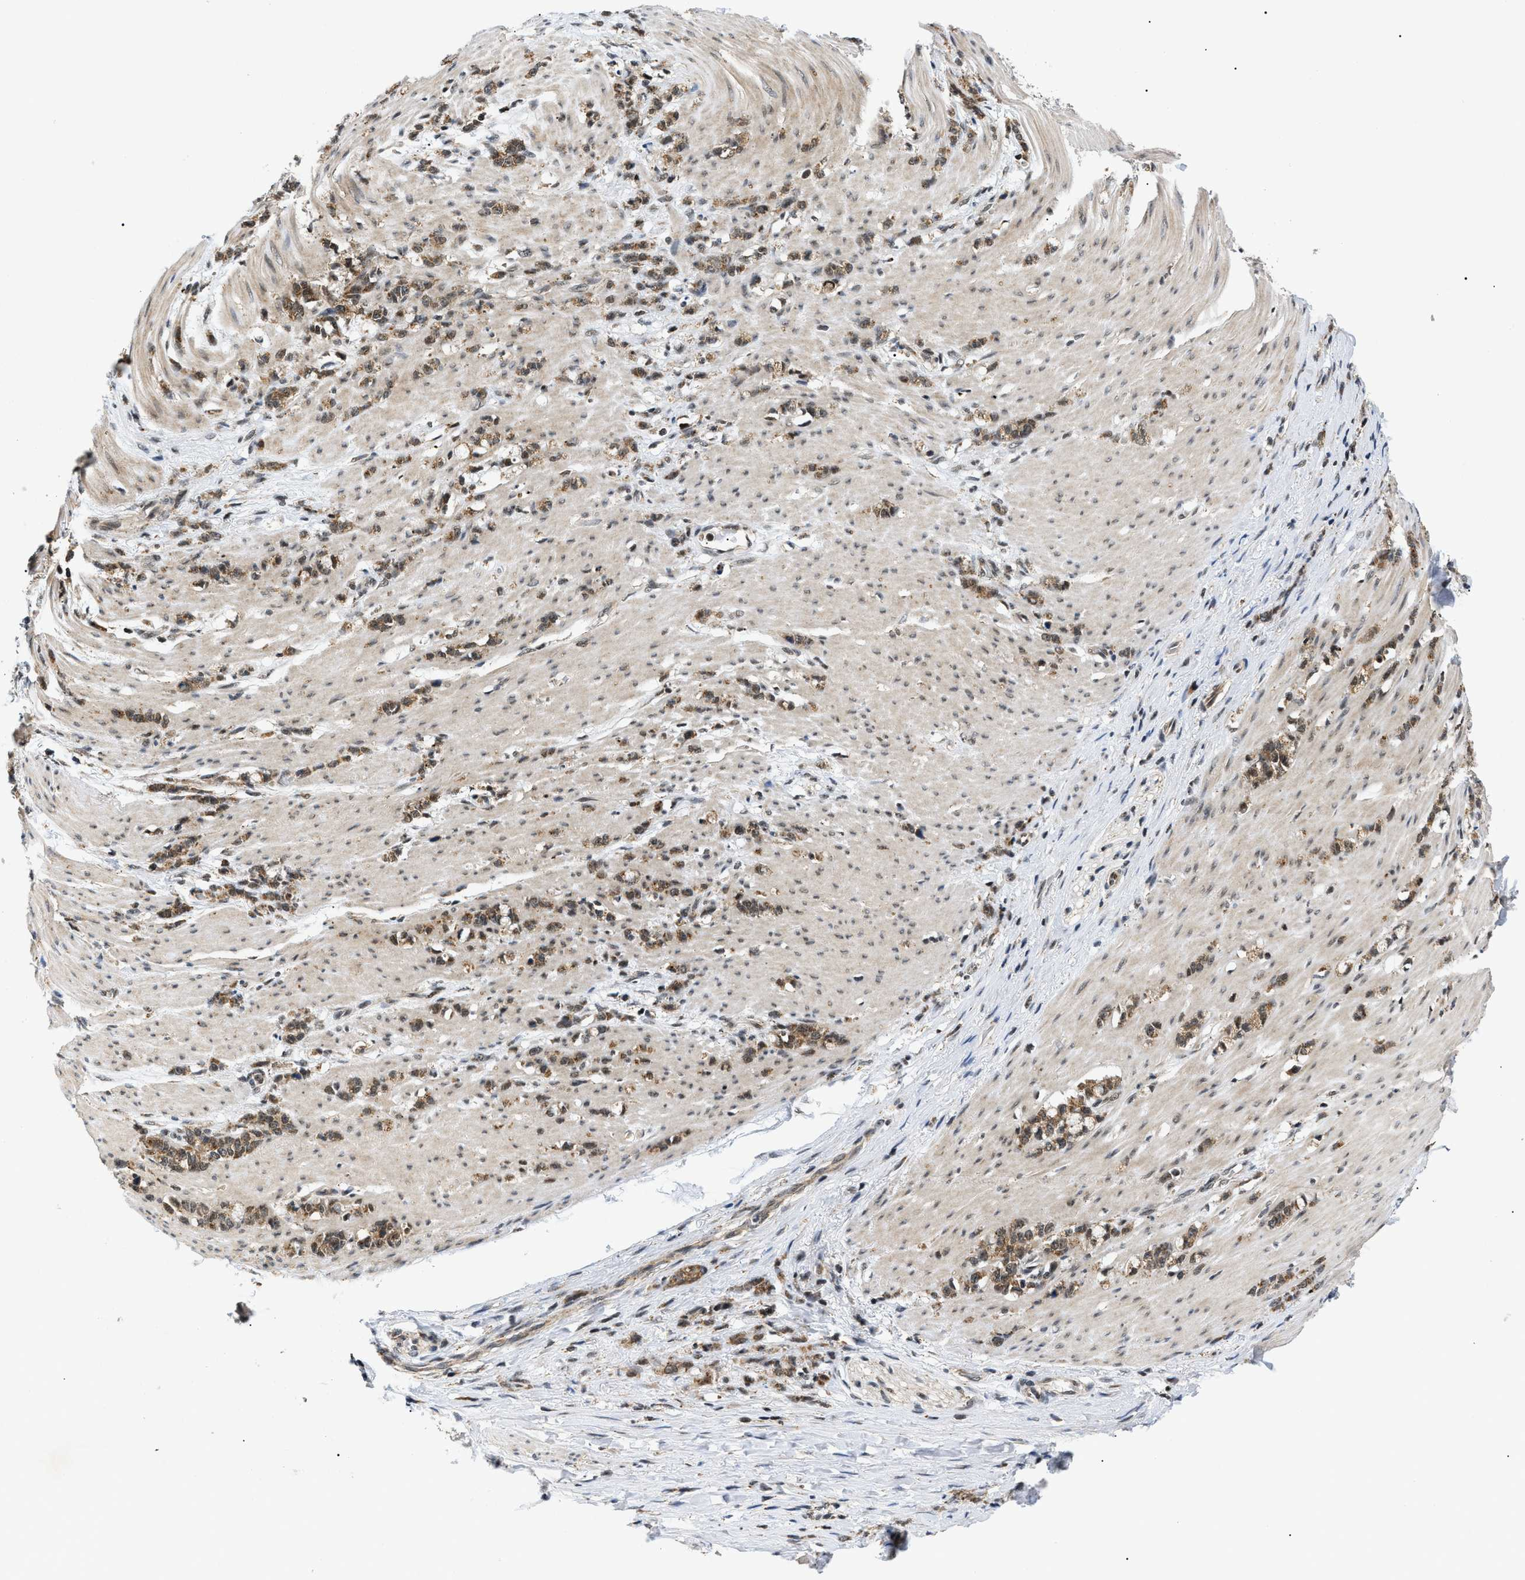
{"staining": {"intensity": "moderate", "quantity": ">75%", "location": "cytoplasmic/membranous"}, "tissue": "stomach cancer", "cell_type": "Tumor cells", "image_type": "cancer", "snomed": [{"axis": "morphology", "description": "Adenocarcinoma, NOS"}, {"axis": "topography", "description": "Stomach, lower"}], "caption": "Brown immunohistochemical staining in human stomach cancer (adenocarcinoma) exhibits moderate cytoplasmic/membranous expression in about >75% of tumor cells.", "gene": "ZBTB11", "patient": {"sex": "male", "age": 88}}